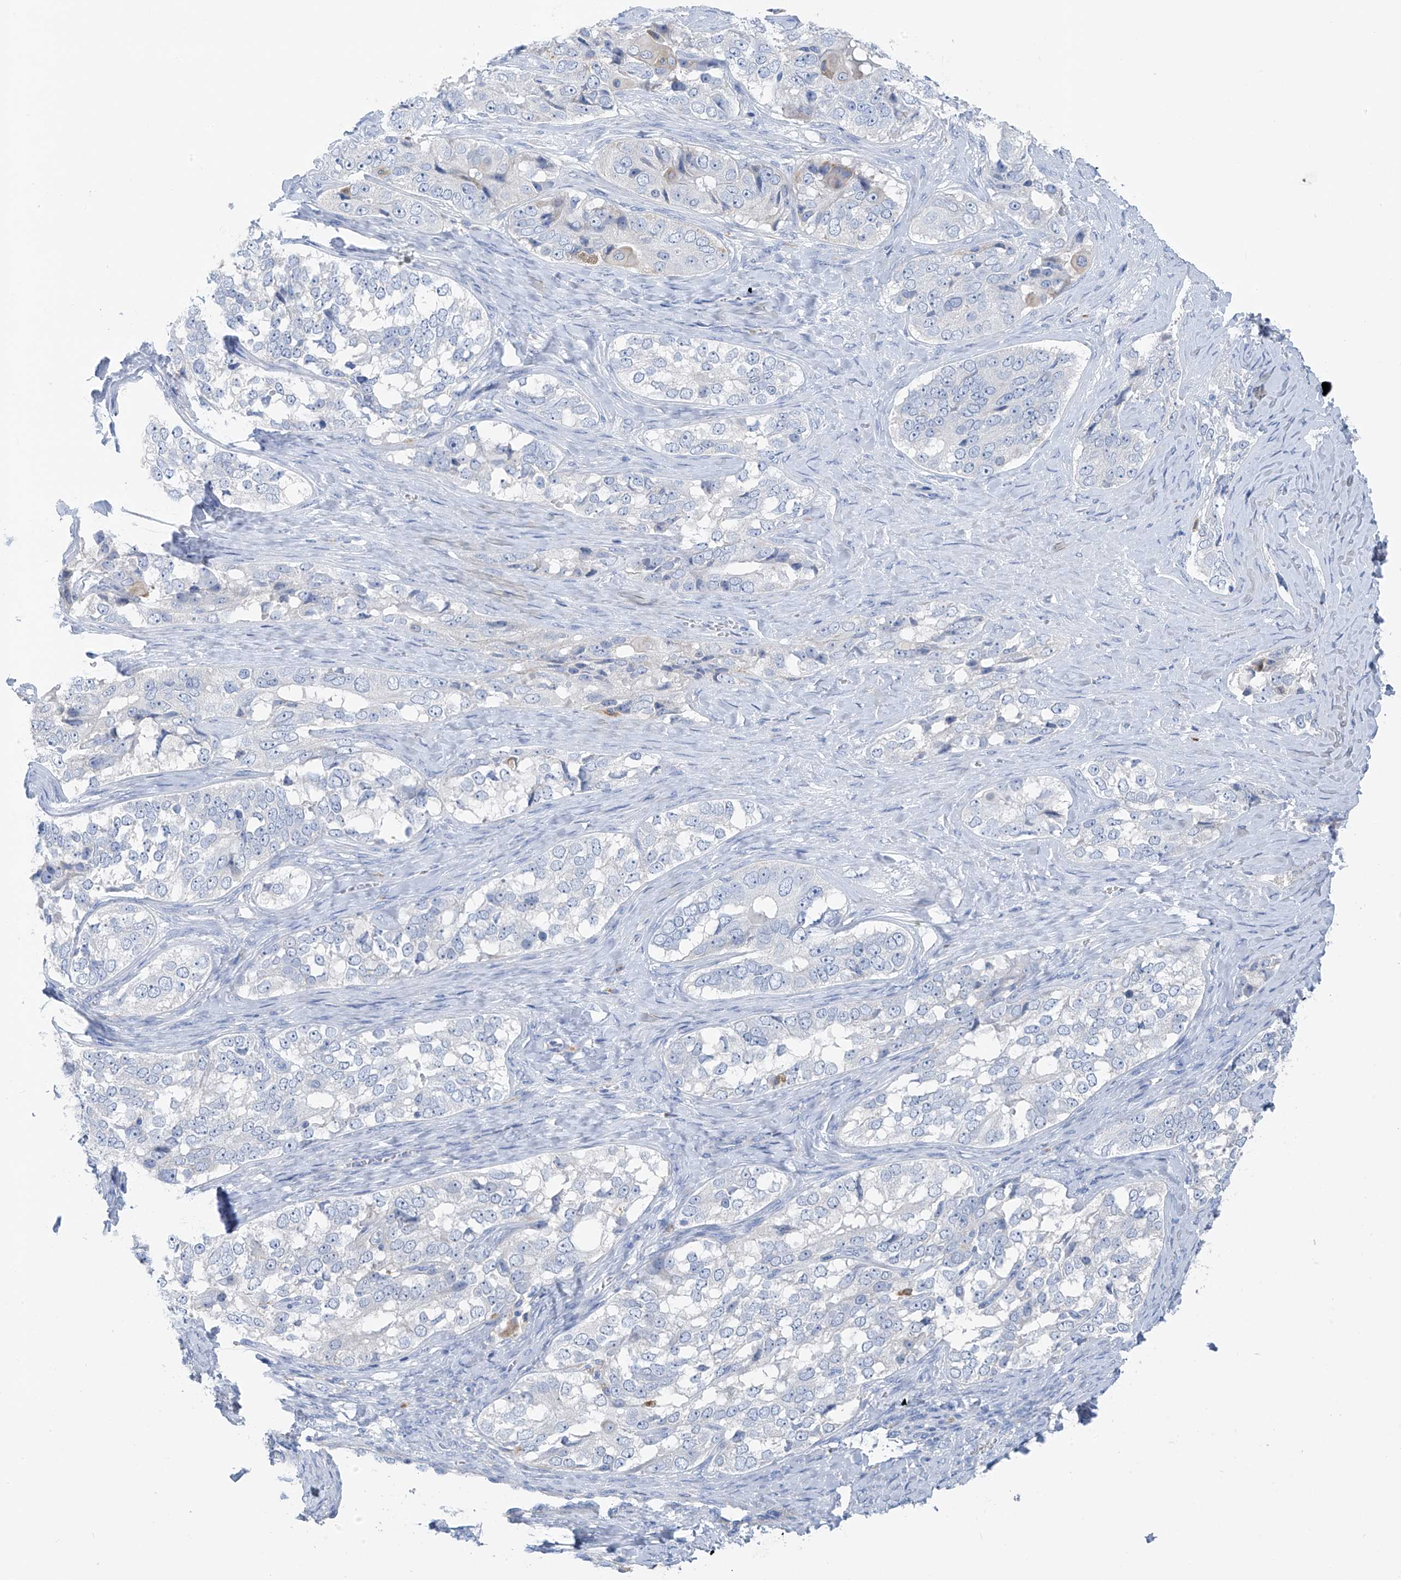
{"staining": {"intensity": "negative", "quantity": "none", "location": "none"}, "tissue": "ovarian cancer", "cell_type": "Tumor cells", "image_type": "cancer", "snomed": [{"axis": "morphology", "description": "Carcinoma, endometroid"}, {"axis": "topography", "description": "Ovary"}], "caption": "This is an IHC micrograph of endometroid carcinoma (ovarian). There is no expression in tumor cells.", "gene": "GLMP", "patient": {"sex": "female", "age": 51}}